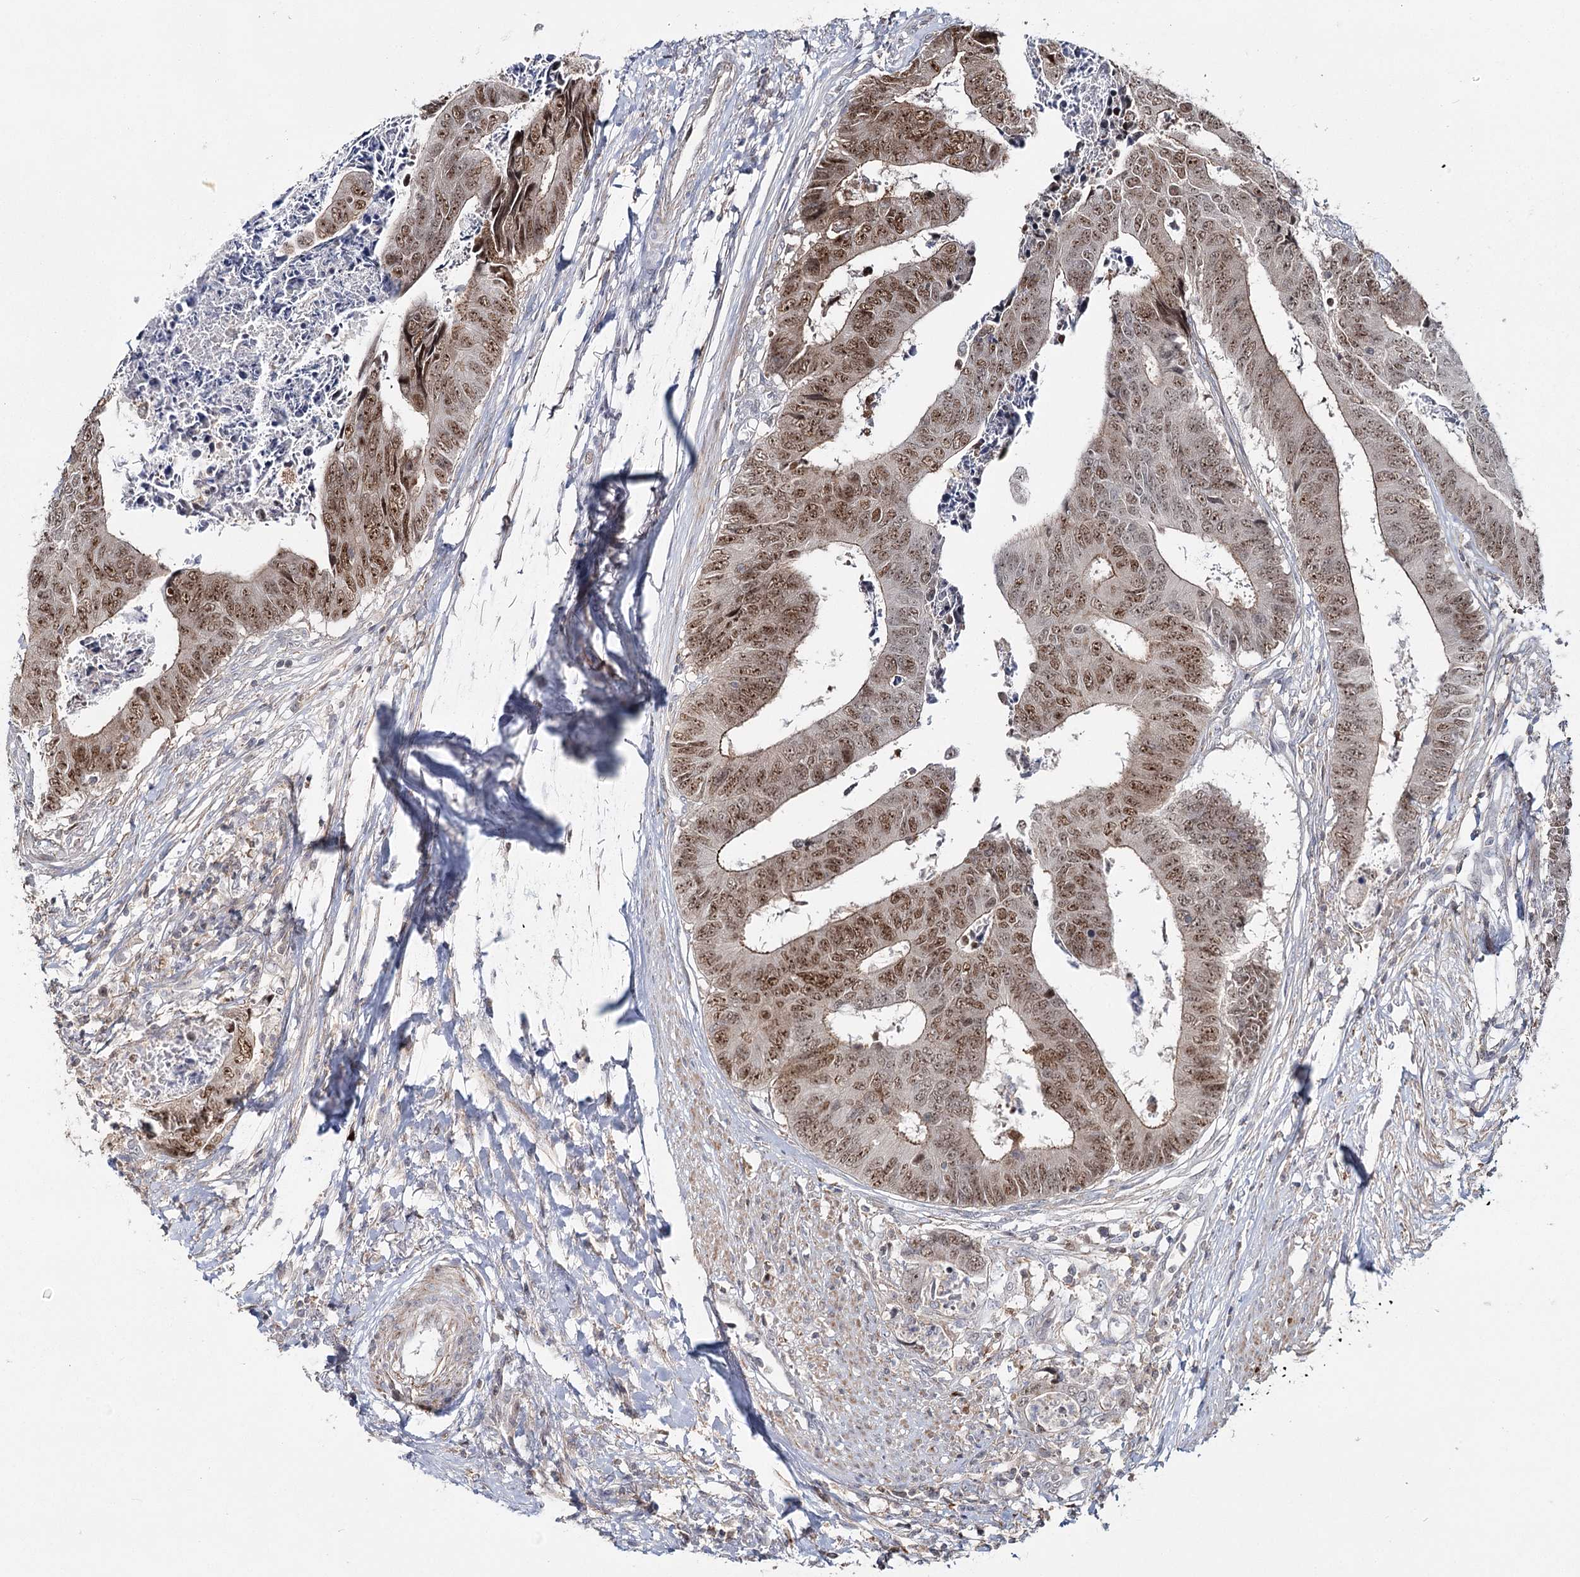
{"staining": {"intensity": "moderate", "quantity": ">75%", "location": "nuclear"}, "tissue": "colorectal cancer", "cell_type": "Tumor cells", "image_type": "cancer", "snomed": [{"axis": "morphology", "description": "Adenocarcinoma, NOS"}, {"axis": "topography", "description": "Rectum"}], "caption": "Brown immunohistochemical staining in colorectal adenocarcinoma demonstrates moderate nuclear staining in about >75% of tumor cells.", "gene": "ZC3H8", "patient": {"sex": "male", "age": 84}}